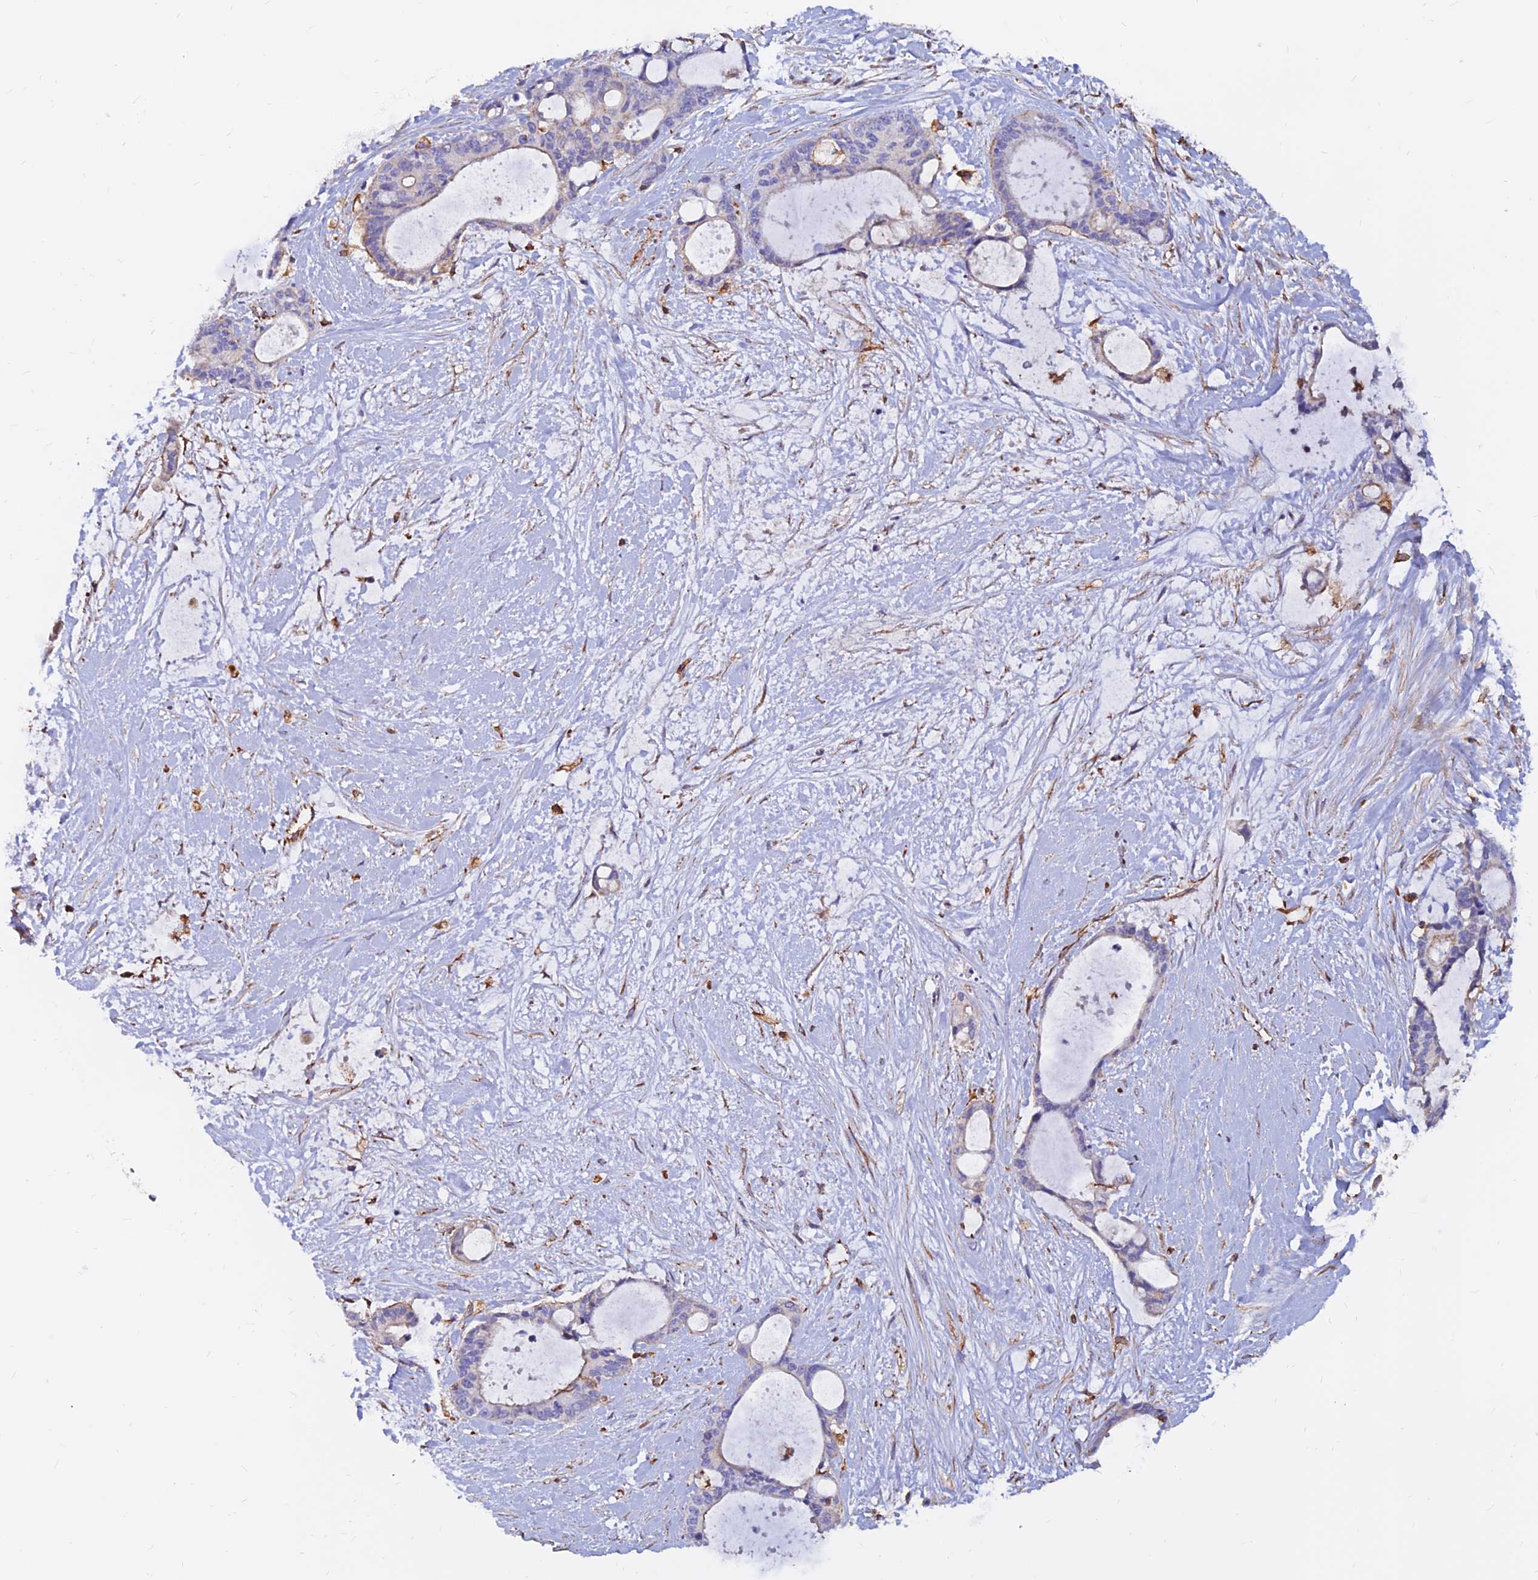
{"staining": {"intensity": "negative", "quantity": "none", "location": "none"}, "tissue": "liver cancer", "cell_type": "Tumor cells", "image_type": "cancer", "snomed": [{"axis": "morphology", "description": "Normal tissue, NOS"}, {"axis": "morphology", "description": "Cholangiocarcinoma"}, {"axis": "topography", "description": "Liver"}, {"axis": "topography", "description": "Peripheral nerve tissue"}], "caption": "The IHC photomicrograph has no significant positivity in tumor cells of liver cancer (cholangiocarcinoma) tissue.", "gene": "CDK18", "patient": {"sex": "female", "age": 73}}